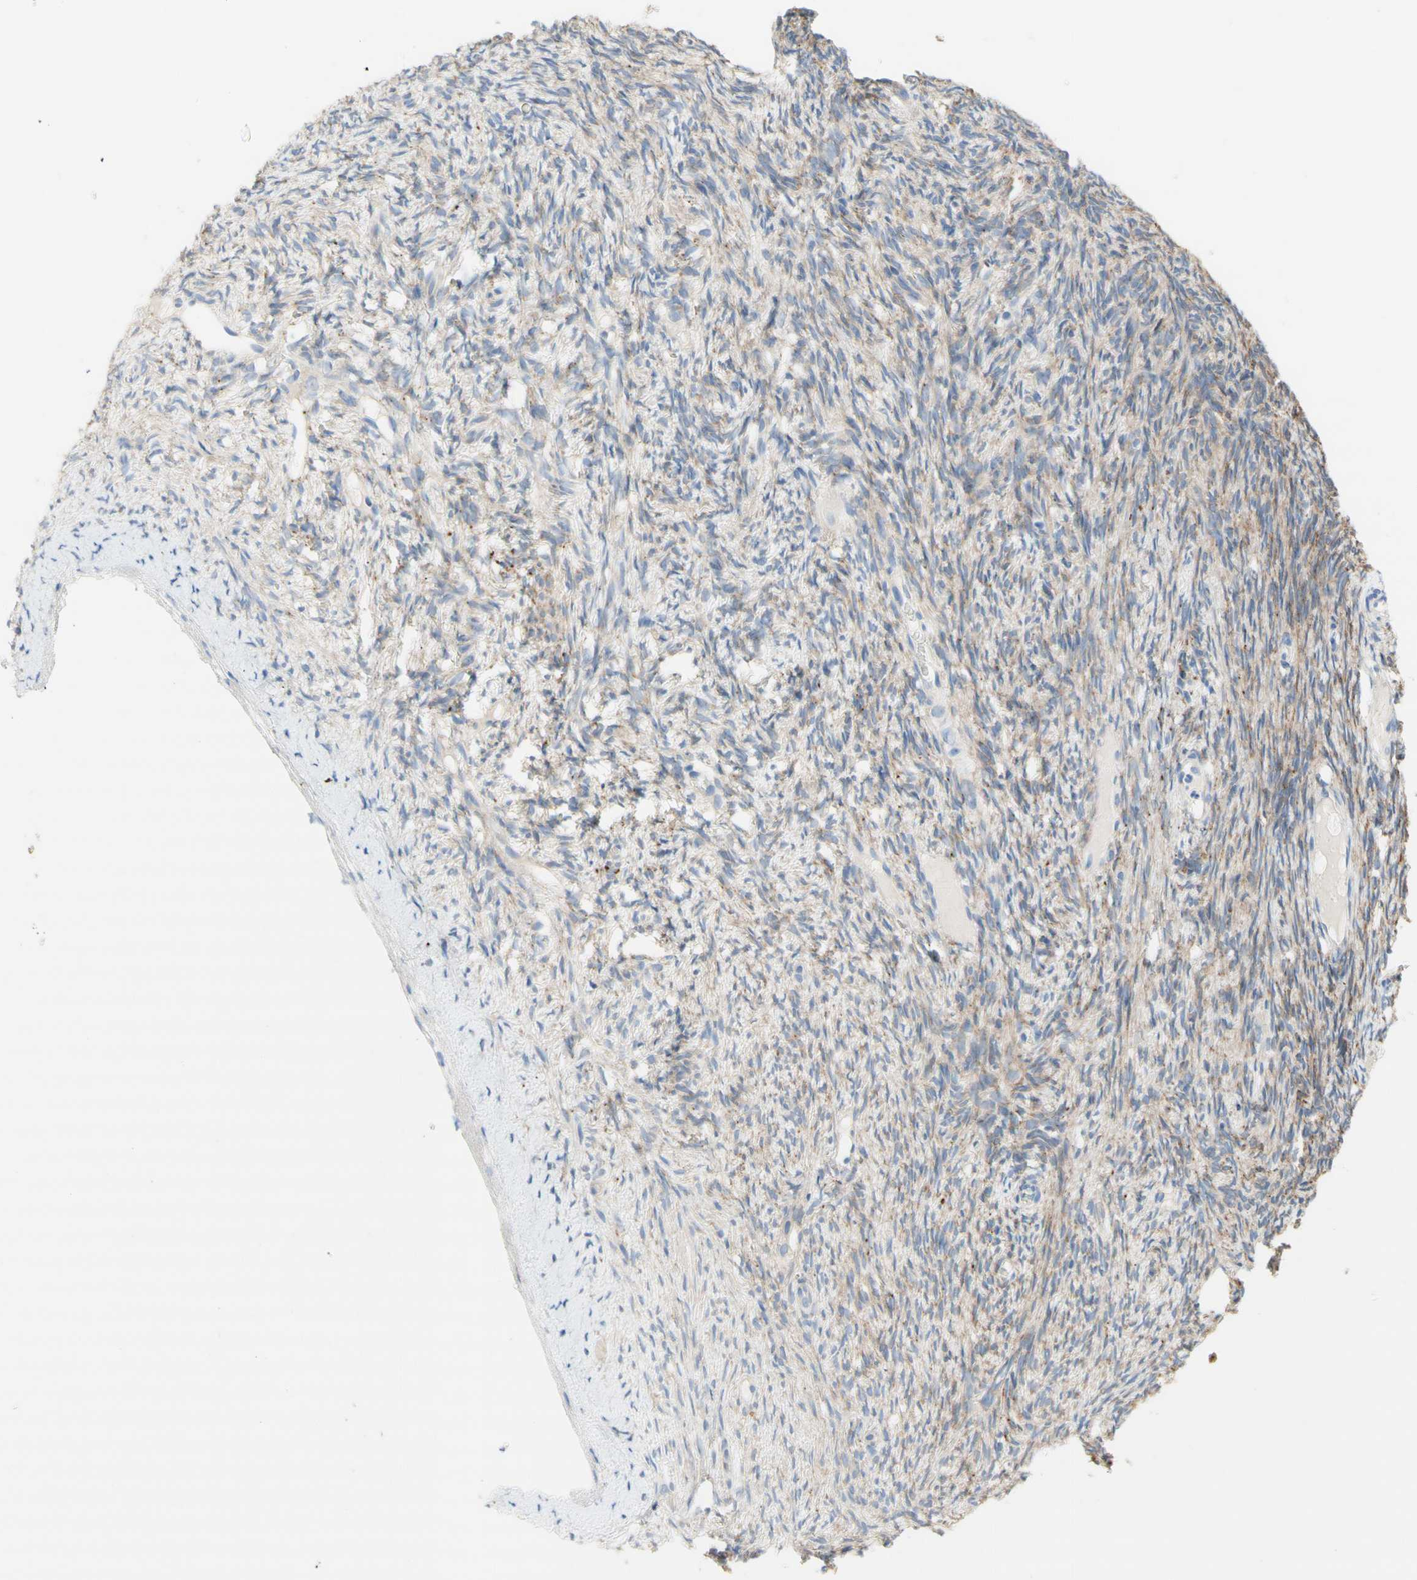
{"staining": {"intensity": "moderate", "quantity": ">75%", "location": "cytoplasmic/membranous"}, "tissue": "ovary", "cell_type": "Follicle cells", "image_type": "normal", "snomed": [{"axis": "morphology", "description": "Normal tissue, NOS"}, {"axis": "topography", "description": "Ovary"}], "caption": "Ovary stained for a protein shows moderate cytoplasmic/membranous positivity in follicle cells. (IHC, brightfield microscopy, high magnification).", "gene": "URB2", "patient": {"sex": "female", "age": 33}}